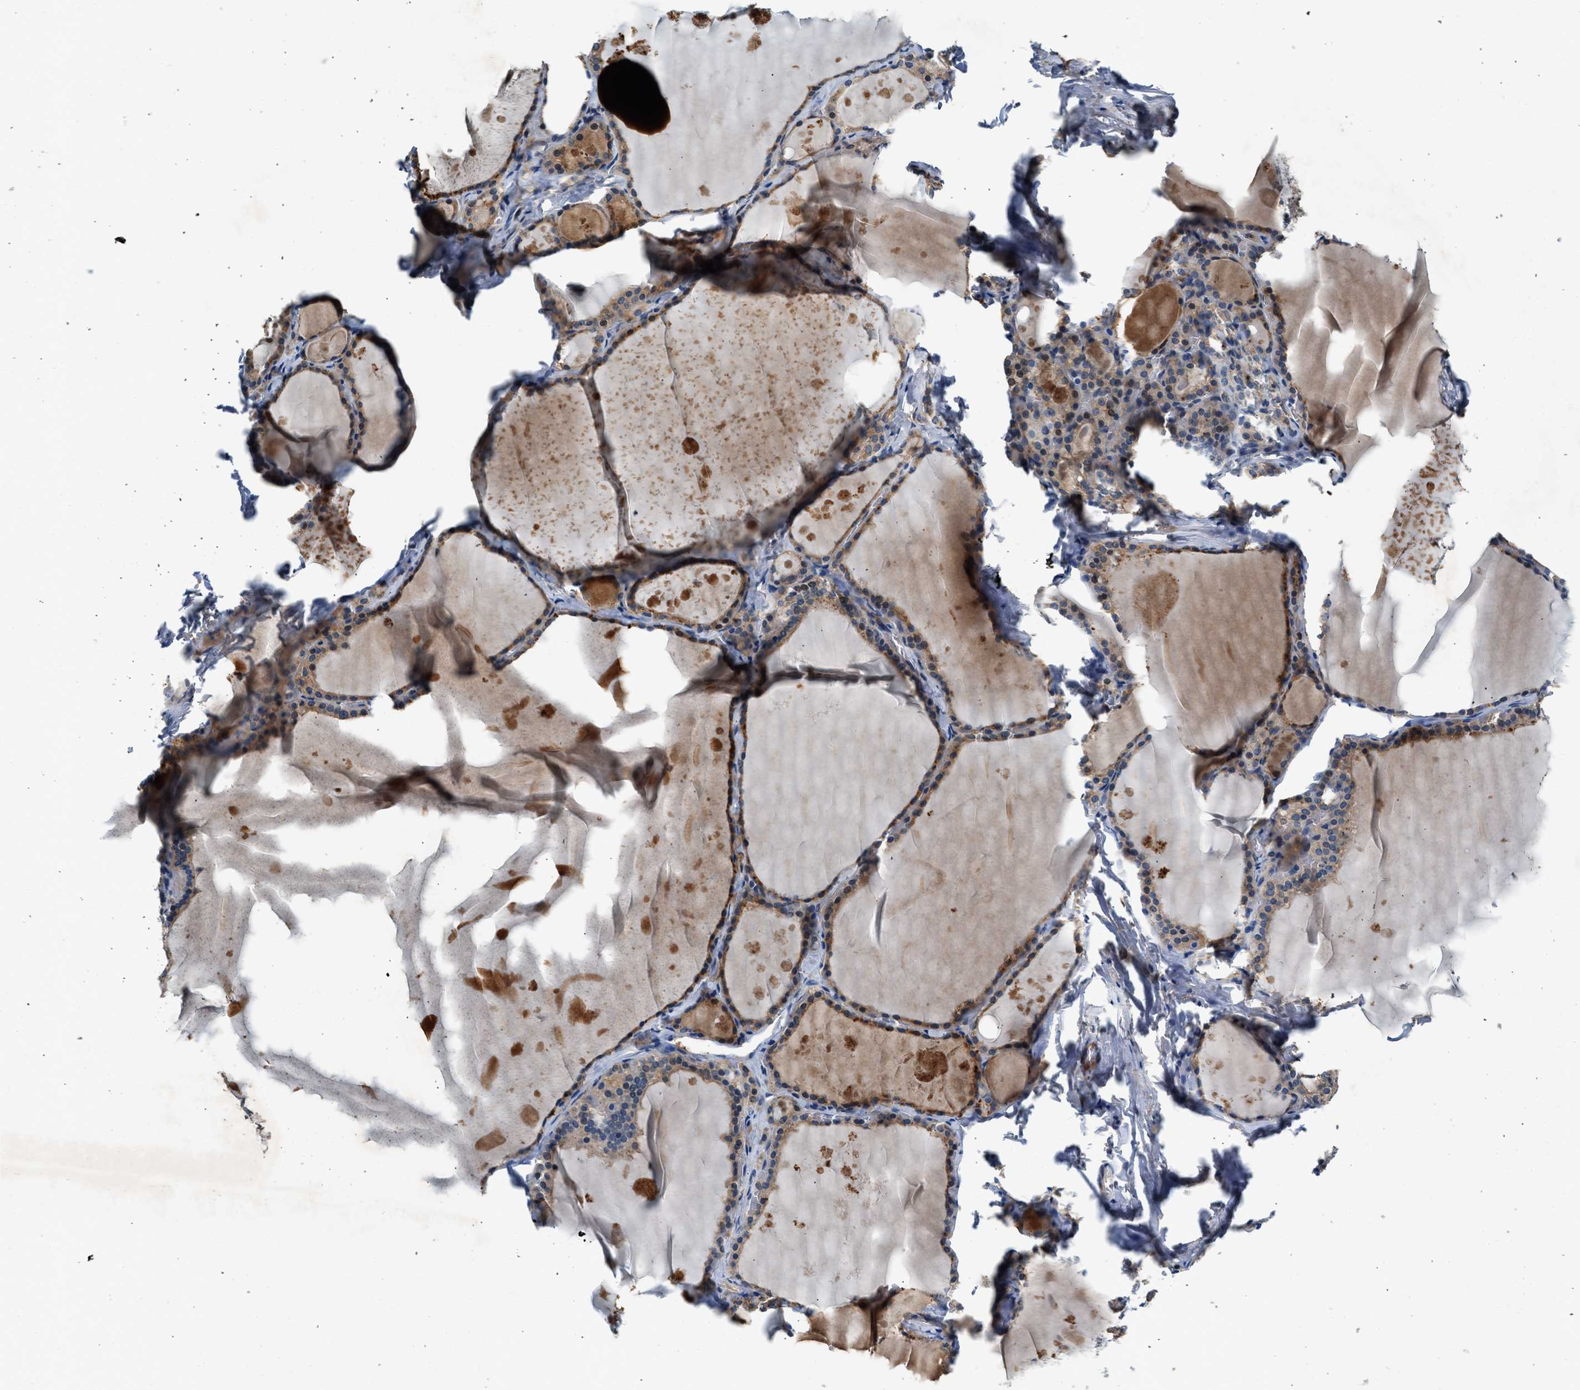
{"staining": {"intensity": "moderate", "quantity": ">75%", "location": "cytoplasmic/membranous"}, "tissue": "thyroid gland", "cell_type": "Glandular cells", "image_type": "normal", "snomed": [{"axis": "morphology", "description": "Normal tissue, NOS"}, {"axis": "topography", "description": "Thyroid gland"}], "caption": "Immunohistochemical staining of unremarkable thyroid gland reveals >75% levels of moderate cytoplasmic/membranous protein positivity in about >75% of glandular cells. (IHC, brightfield microscopy, high magnification).", "gene": "RWDD2B", "patient": {"sex": "male", "age": 56}}